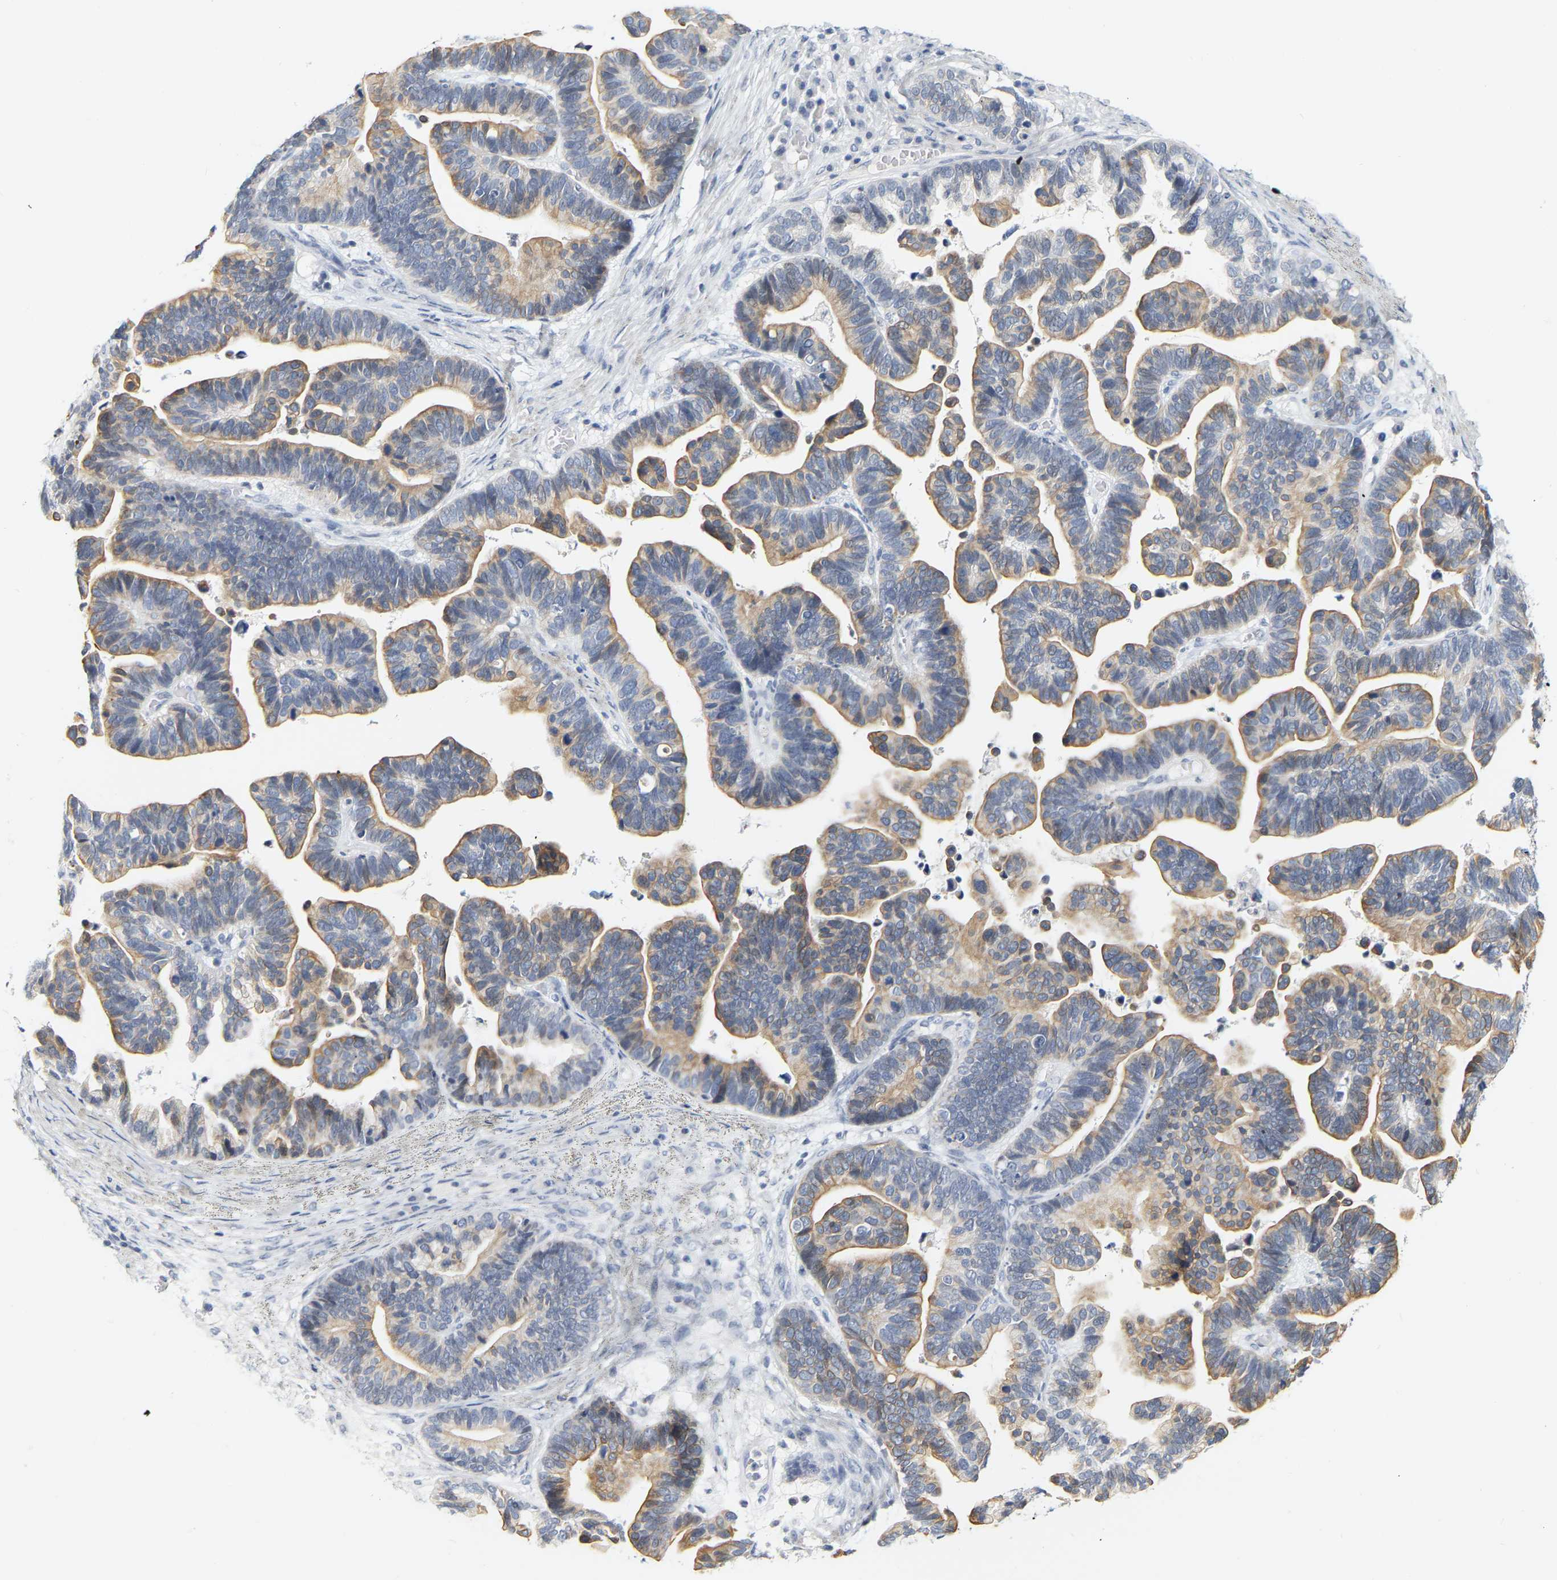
{"staining": {"intensity": "moderate", "quantity": ">75%", "location": "cytoplasmic/membranous"}, "tissue": "ovarian cancer", "cell_type": "Tumor cells", "image_type": "cancer", "snomed": [{"axis": "morphology", "description": "Cystadenocarcinoma, serous, NOS"}, {"axis": "topography", "description": "Ovary"}], "caption": "IHC histopathology image of human ovarian cancer (serous cystadenocarcinoma) stained for a protein (brown), which shows medium levels of moderate cytoplasmic/membranous expression in about >75% of tumor cells.", "gene": "KRT76", "patient": {"sex": "female", "age": 56}}